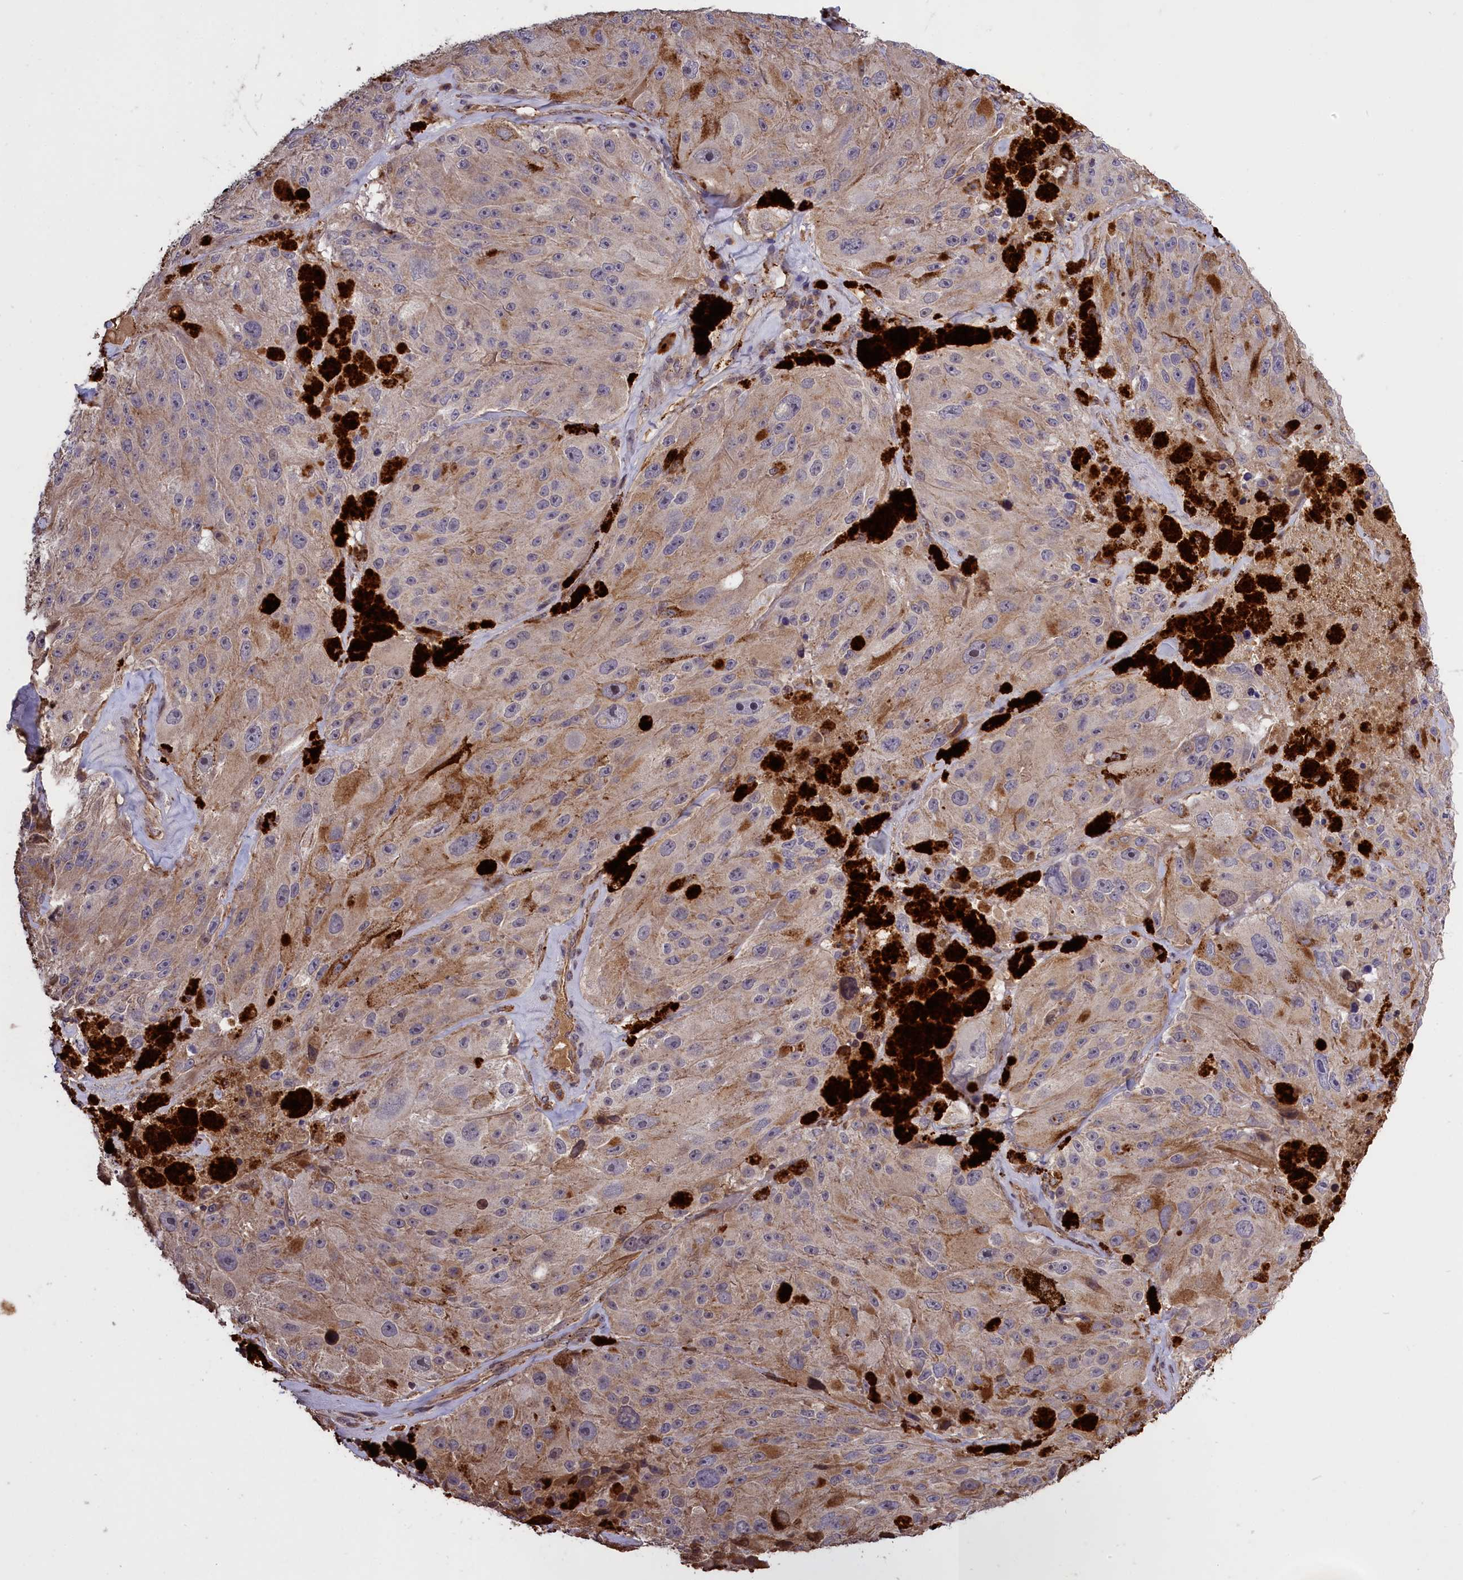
{"staining": {"intensity": "moderate", "quantity": "<25%", "location": "cytoplasmic/membranous"}, "tissue": "melanoma", "cell_type": "Tumor cells", "image_type": "cancer", "snomed": [{"axis": "morphology", "description": "Malignant melanoma, Metastatic site"}, {"axis": "topography", "description": "Lymph node"}], "caption": "Tumor cells display low levels of moderate cytoplasmic/membranous positivity in about <25% of cells in human malignant melanoma (metastatic site). (DAB (3,3'-diaminobenzidine) IHC with brightfield microscopy, high magnification).", "gene": "CLRN2", "patient": {"sex": "male", "age": 62}}